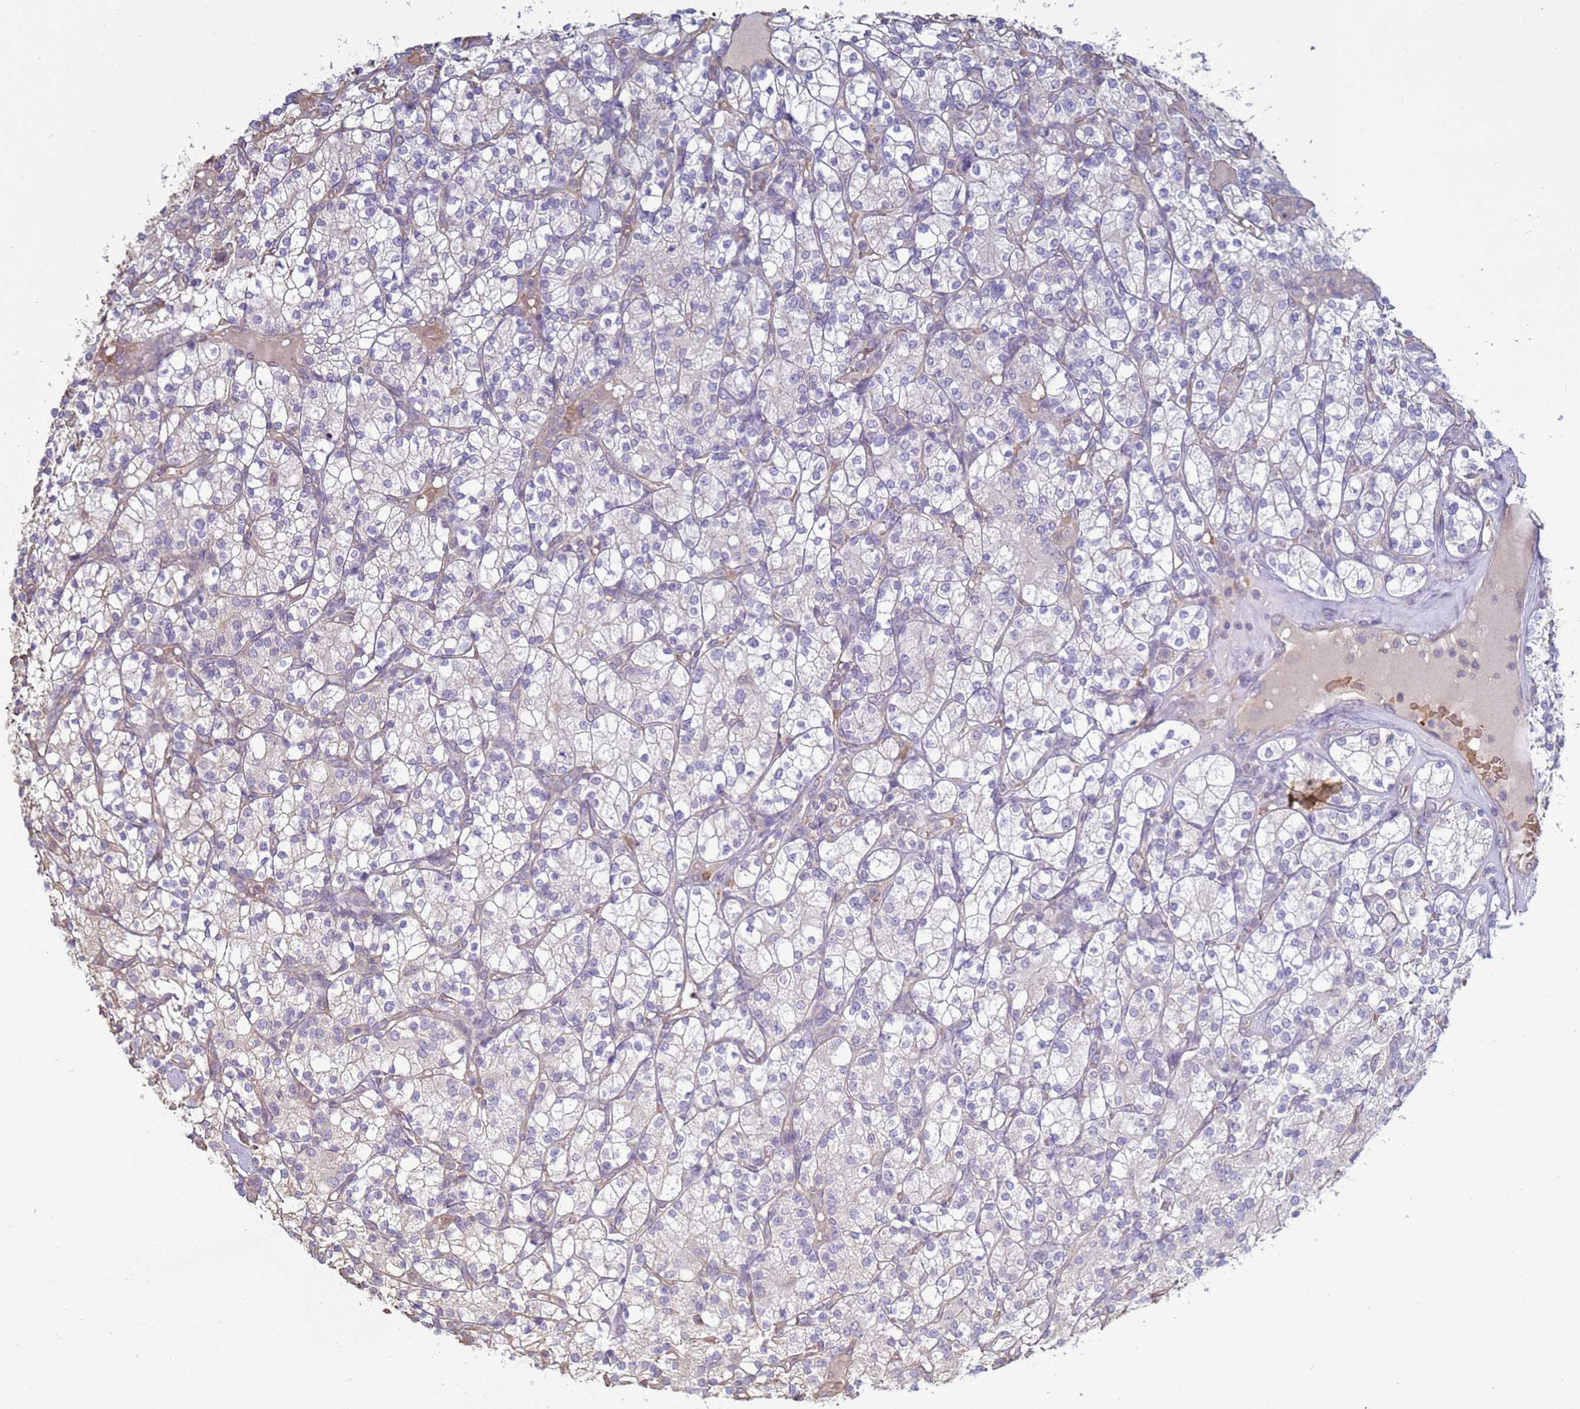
{"staining": {"intensity": "negative", "quantity": "none", "location": "none"}, "tissue": "renal cancer", "cell_type": "Tumor cells", "image_type": "cancer", "snomed": [{"axis": "morphology", "description": "Adenocarcinoma, NOS"}, {"axis": "topography", "description": "Kidney"}], "caption": "IHC of human renal adenocarcinoma exhibits no expression in tumor cells.", "gene": "SGIP1", "patient": {"sex": "male", "age": 77}}